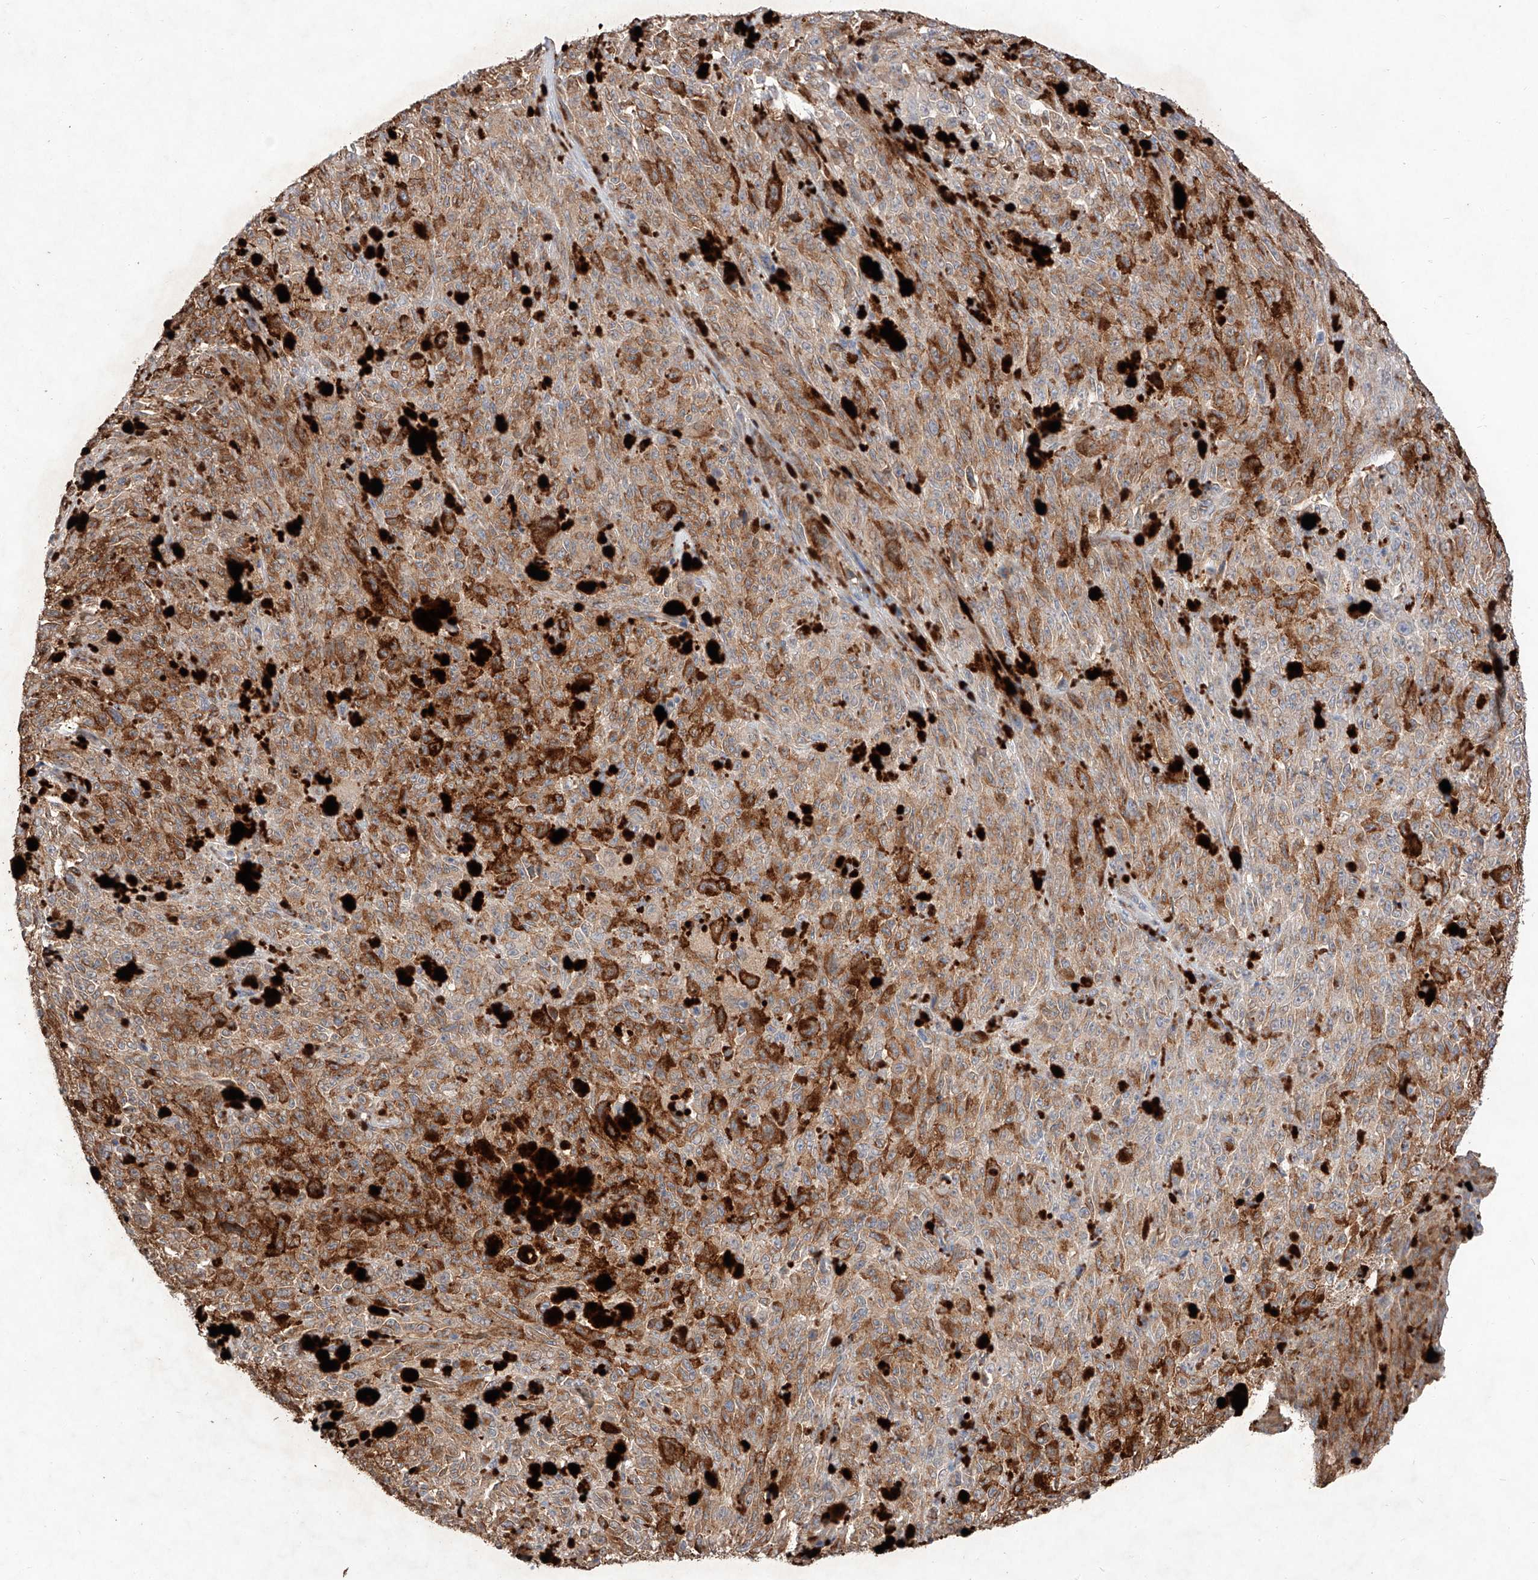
{"staining": {"intensity": "moderate", "quantity": "25%-75%", "location": "cytoplasmic/membranous"}, "tissue": "melanoma", "cell_type": "Tumor cells", "image_type": "cancer", "snomed": [{"axis": "morphology", "description": "Malignant melanoma, NOS"}, {"axis": "topography", "description": "Skin"}], "caption": "Protein expression analysis of melanoma displays moderate cytoplasmic/membranous expression in about 25%-75% of tumor cells.", "gene": "C6orf62", "patient": {"sex": "female", "age": 82}}